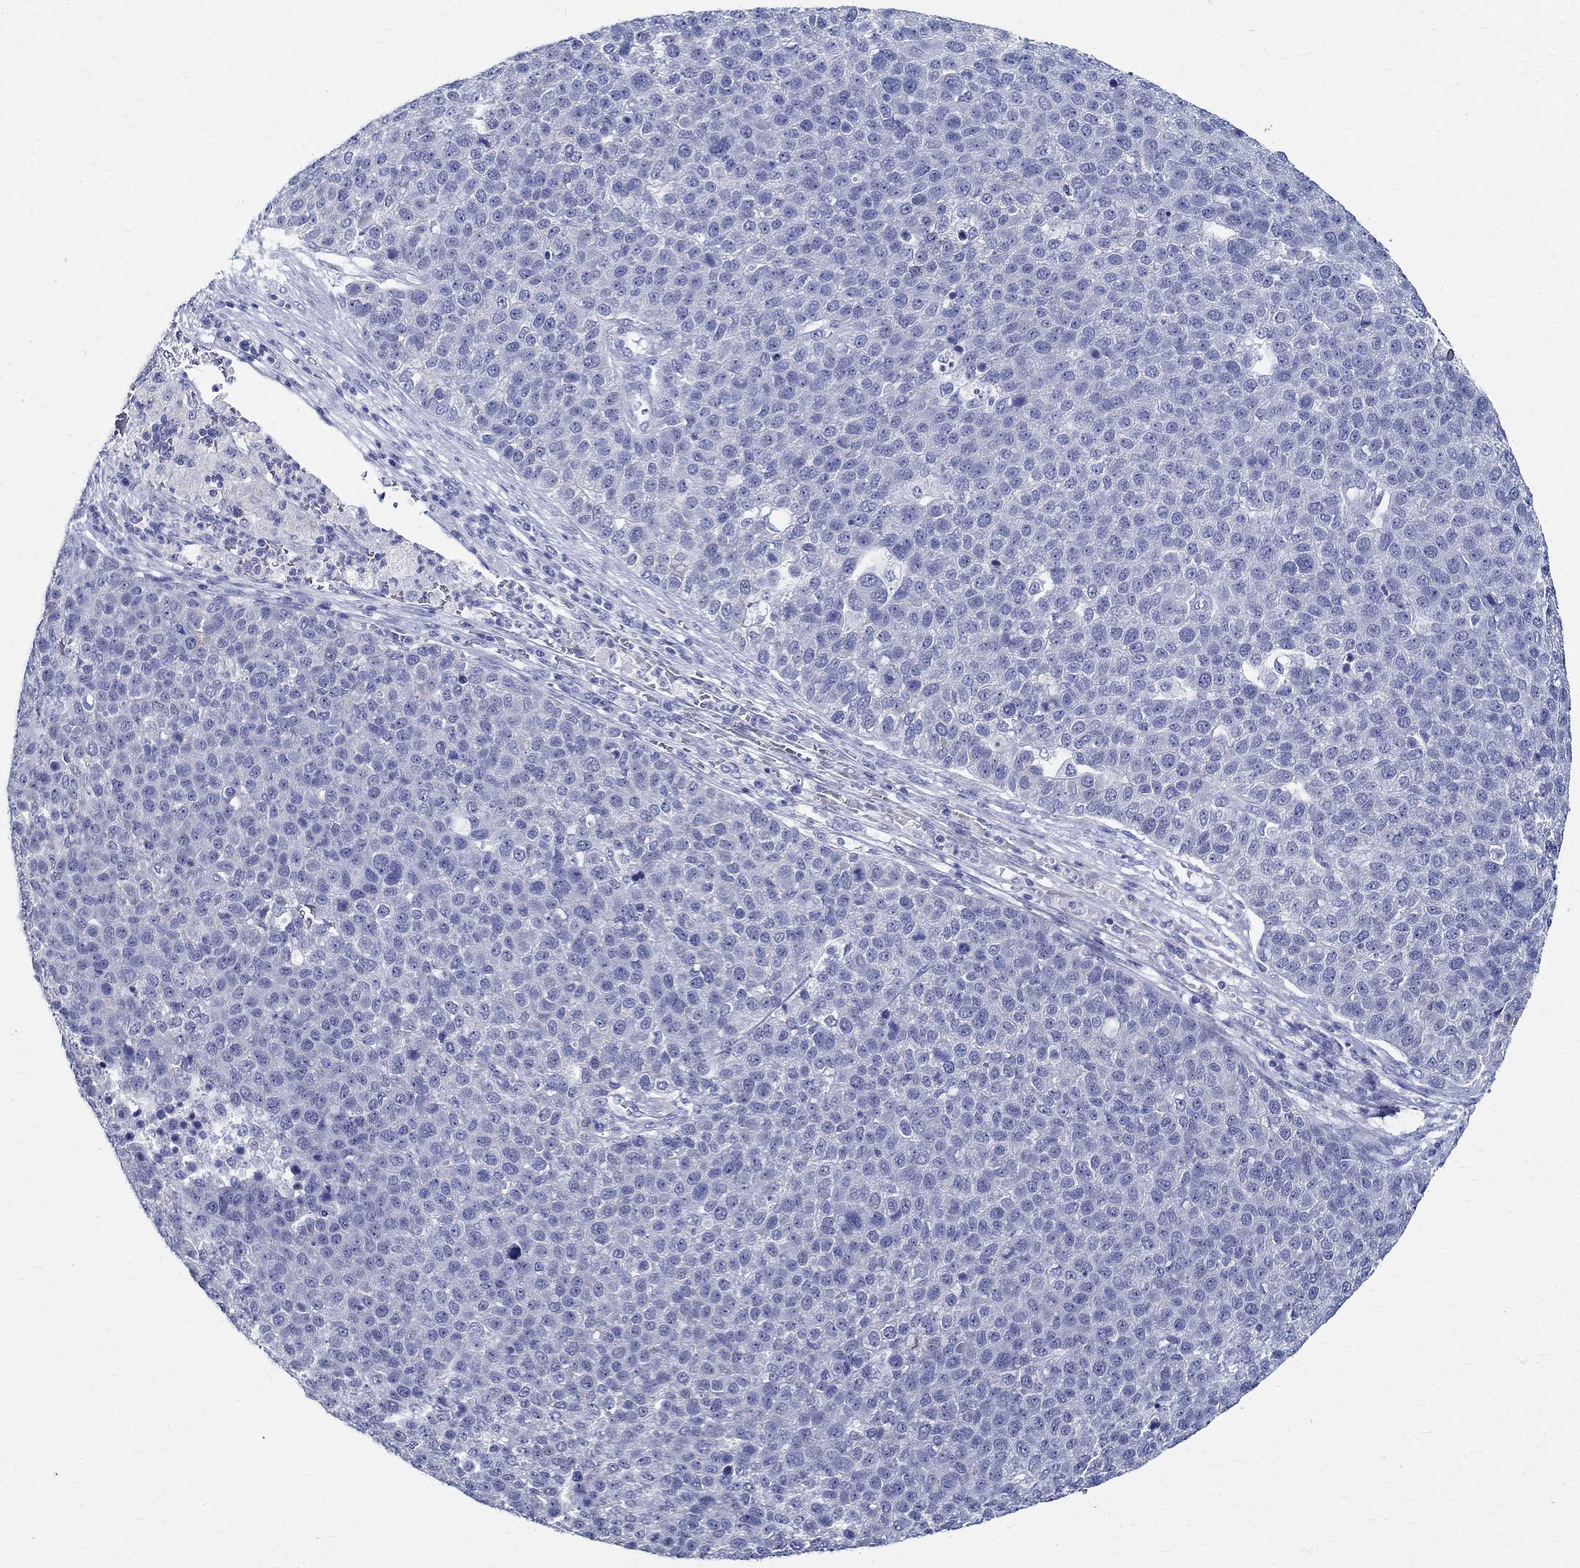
{"staining": {"intensity": "negative", "quantity": "none", "location": "none"}, "tissue": "pancreatic cancer", "cell_type": "Tumor cells", "image_type": "cancer", "snomed": [{"axis": "morphology", "description": "Adenocarcinoma, NOS"}, {"axis": "topography", "description": "Pancreas"}], "caption": "A high-resolution image shows immunohistochemistry staining of pancreatic cancer, which reveals no significant positivity in tumor cells. (IHC, brightfield microscopy, high magnification).", "gene": "BSPRY", "patient": {"sex": "female", "age": 61}}